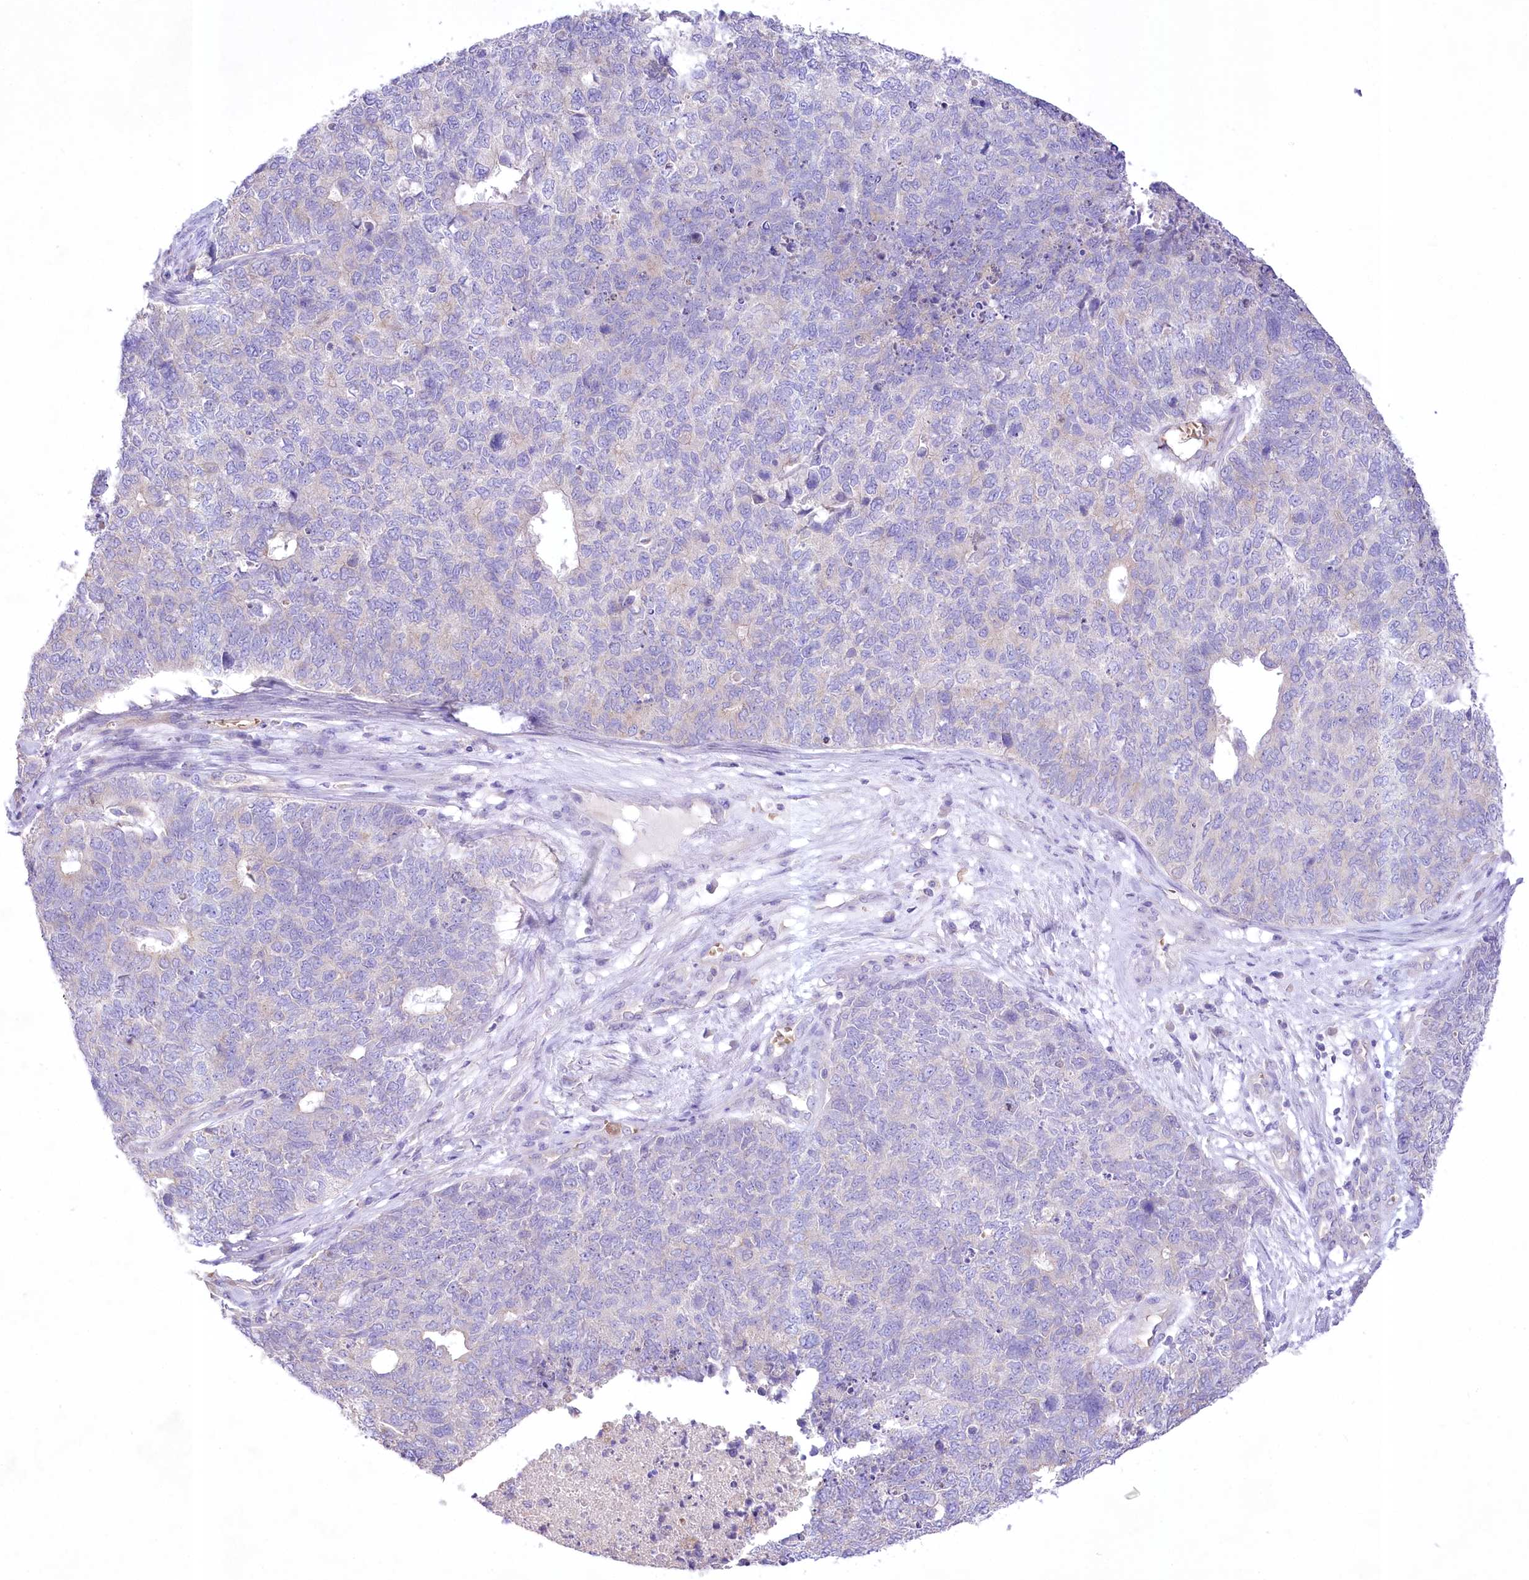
{"staining": {"intensity": "negative", "quantity": "none", "location": "none"}, "tissue": "cervical cancer", "cell_type": "Tumor cells", "image_type": "cancer", "snomed": [{"axis": "morphology", "description": "Squamous cell carcinoma, NOS"}, {"axis": "topography", "description": "Cervix"}], "caption": "Photomicrograph shows no significant protein expression in tumor cells of squamous cell carcinoma (cervical).", "gene": "PRSS53", "patient": {"sex": "female", "age": 63}}